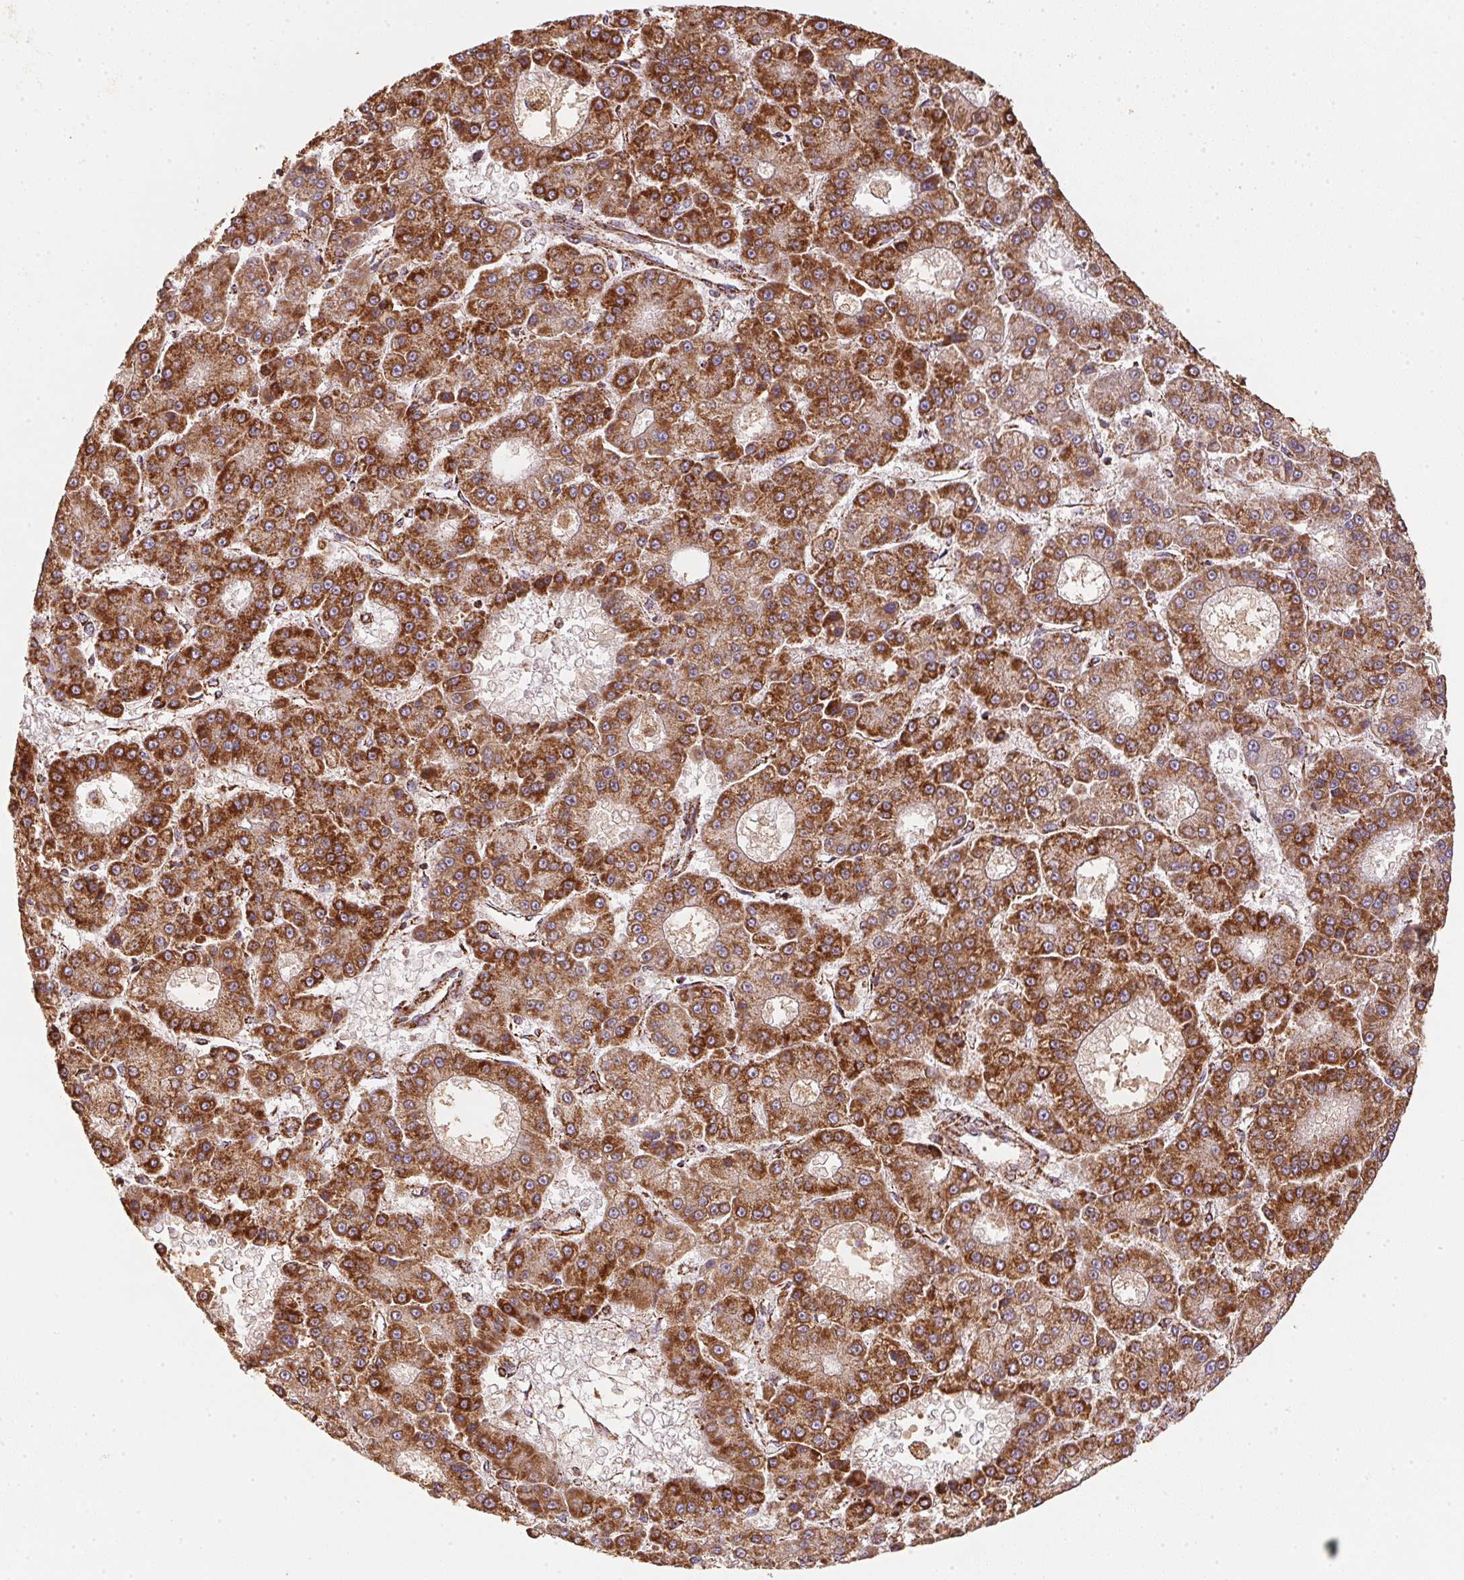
{"staining": {"intensity": "strong", "quantity": ">75%", "location": "cytoplasmic/membranous"}, "tissue": "liver cancer", "cell_type": "Tumor cells", "image_type": "cancer", "snomed": [{"axis": "morphology", "description": "Carcinoma, Hepatocellular, NOS"}, {"axis": "topography", "description": "Liver"}], "caption": "Immunohistochemical staining of human liver cancer demonstrates high levels of strong cytoplasmic/membranous expression in about >75% of tumor cells. The protein of interest is shown in brown color, while the nuclei are stained blue.", "gene": "NDUFS2", "patient": {"sex": "male", "age": 70}}